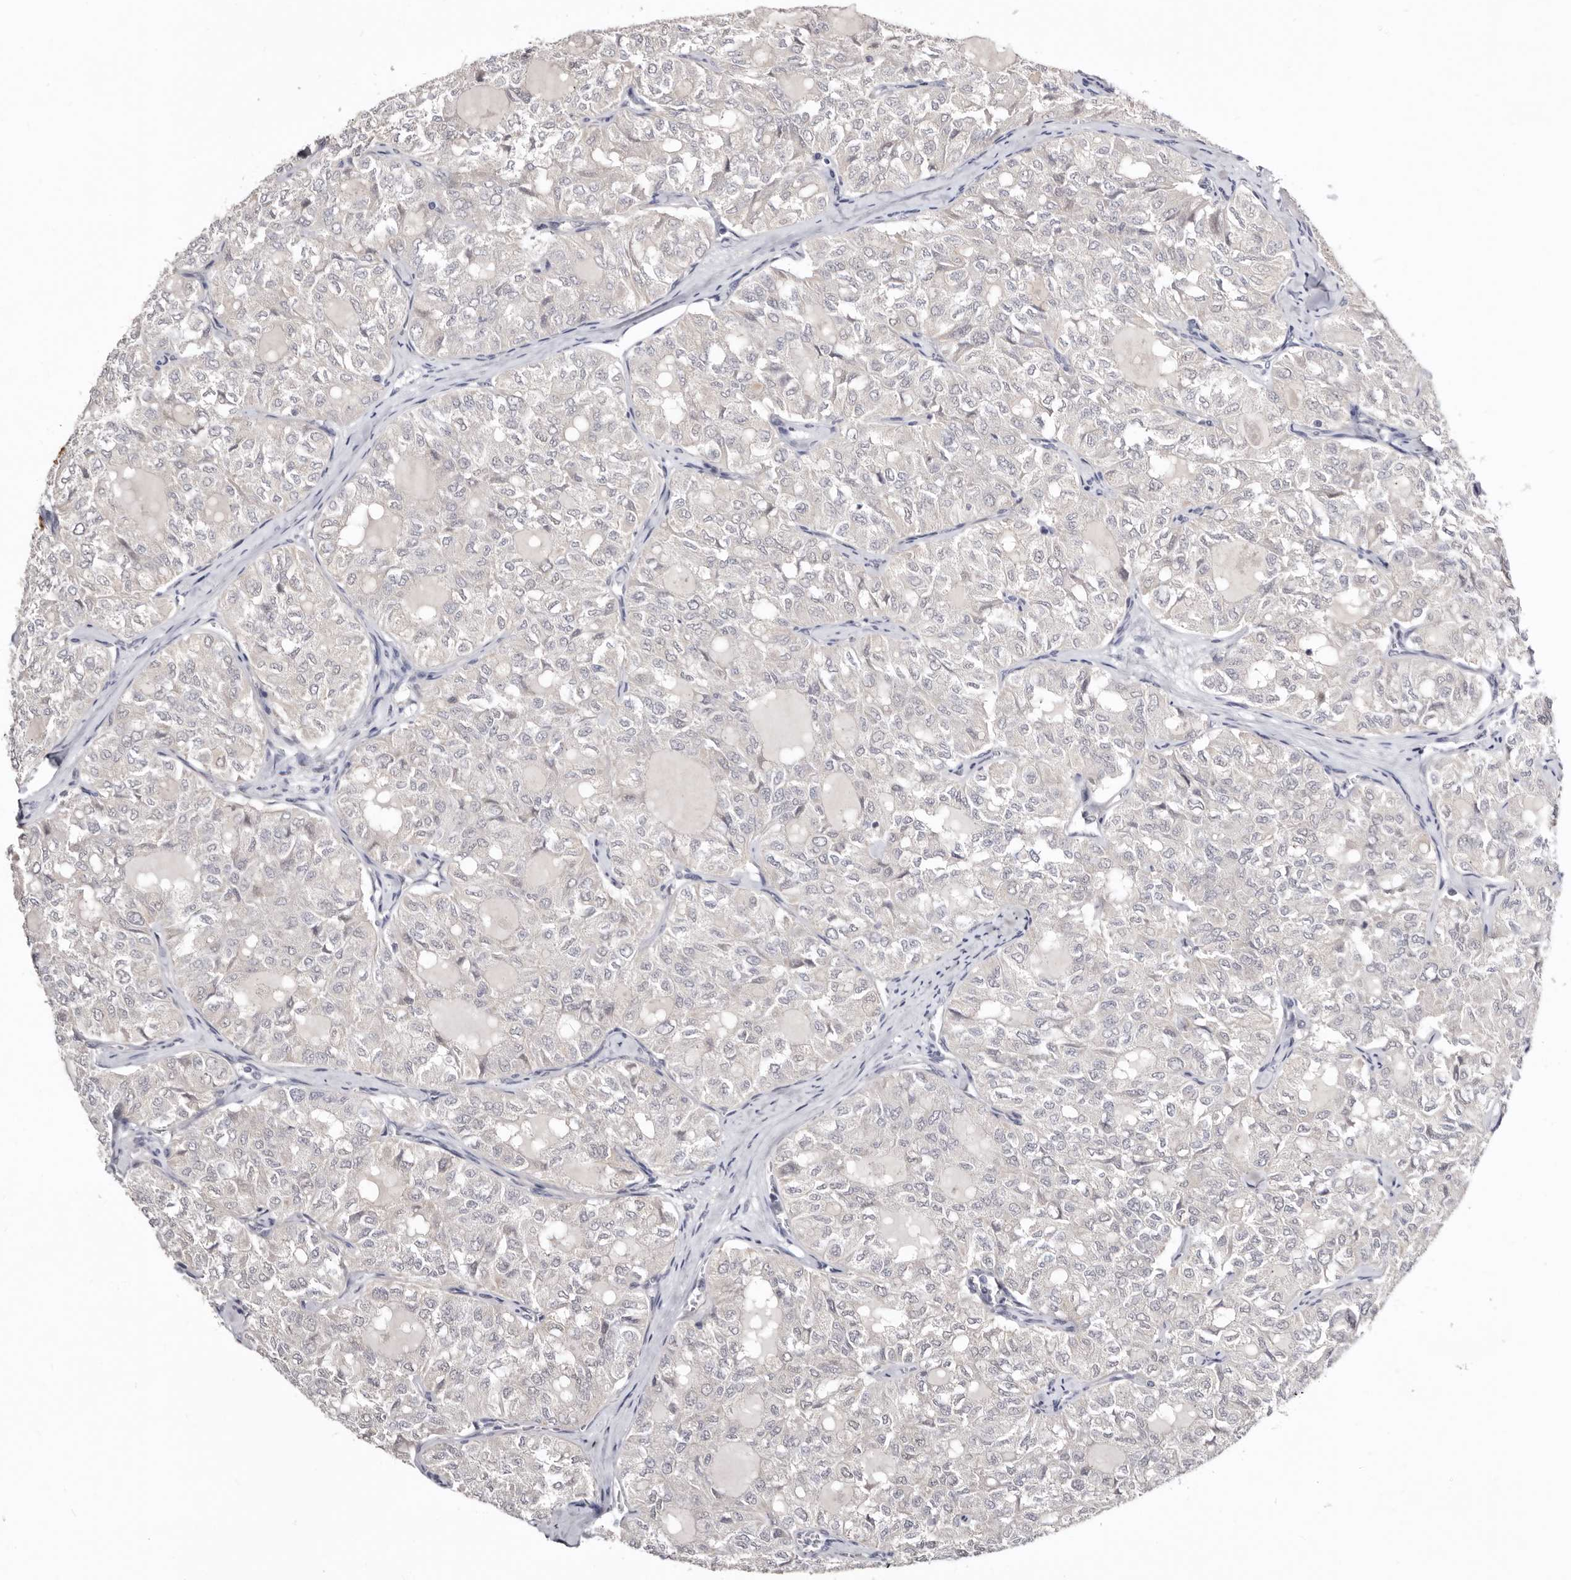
{"staining": {"intensity": "negative", "quantity": "none", "location": "none"}, "tissue": "thyroid cancer", "cell_type": "Tumor cells", "image_type": "cancer", "snomed": [{"axis": "morphology", "description": "Follicular adenoma carcinoma, NOS"}, {"axis": "topography", "description": "Thyroid gland"}], "caption": "Tumor cells are negative for protein expression in human thyroid cancer. Brightfield microscopy of IHC stained with DAB (brown) and hematoxylin (blue), captured at high magnification.", "gene": "KLHL4", "patient": {"sex": "male", "age": 75}}